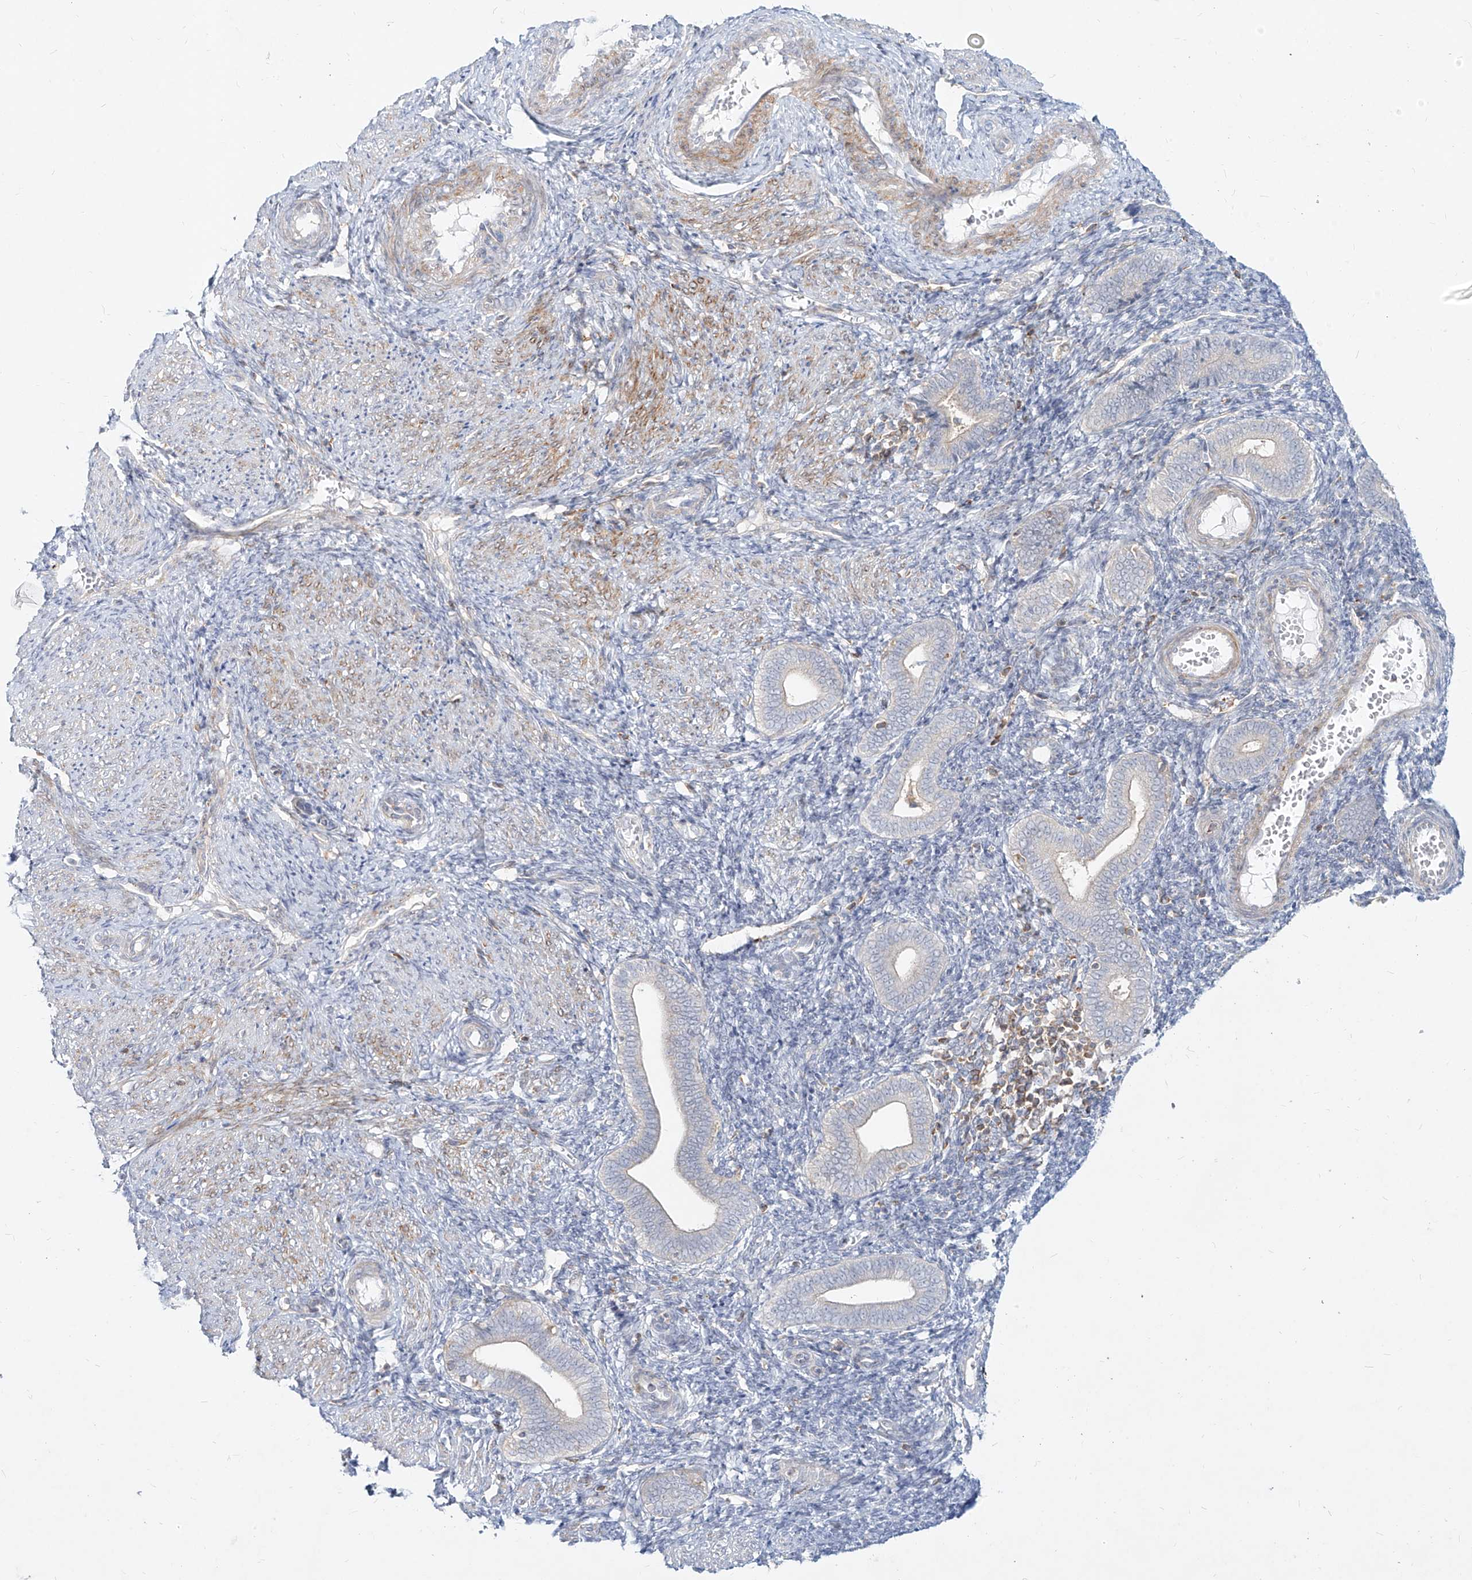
{"staining": {"intensity": "negative", "quantity": "none", "location": "none"}, "tissue": "endometrium", "cell_type": "Cells in endometrial stroma", "image_type": "normal", "snomed": [{"axis": "morphology", "description": "Normal tissue, NOS"}, {"axis": "topography", "description": "Uterus"}, {"axis": "topography", "description": "Endometrium"}], "caption": "Immunohistochemistry (IHC) image of normal endometrium: endometrium stained with DAB (3,3'-diaminobenzidine) reveals no significant protein positivity in cells in endometrial stroma.", "gene": "SLC2A12", "patient": {"sex": "female", "age": 33}}